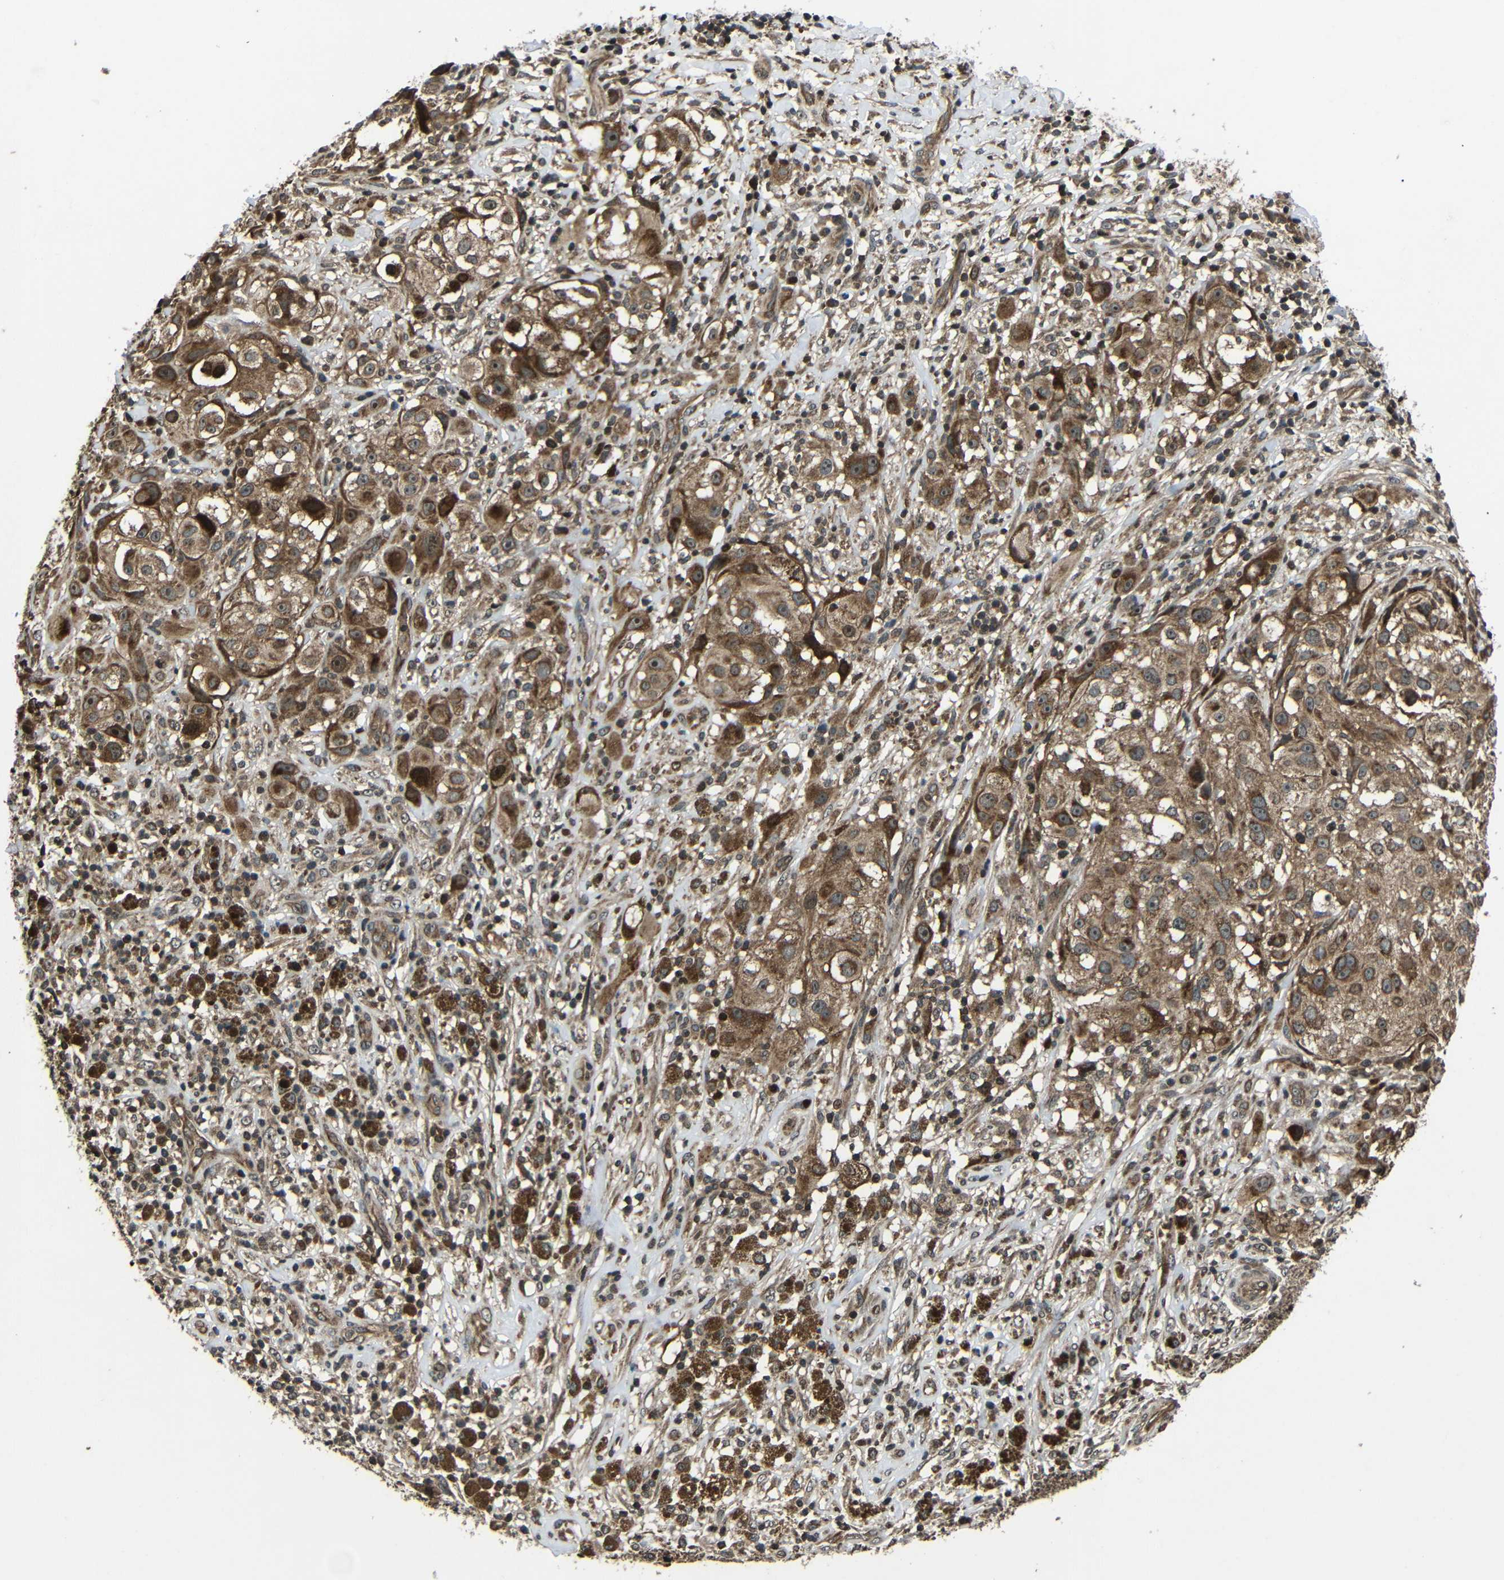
{"staining": {"intensity": "moderate", "quantity": ">75%", "location": "cytoplasmic/membranous,nuclear"}, "tissue": "melanoma", "cell_type": "Tumor cells", "image_type": "cancer", "snomed": [{"axis": "morphology", "description": "Necrosis, NOS"}, {"axis": "morphology", "description": "Malignant melanoma, NOS"}, {"axis": "topography", "description": "Skin"}], "caption": "Approximately >75% of tumor cells in human melanoma reveal moderate cytoplasmic/membranous and nuclear protein staining as visualized by brown immunohistochemical staining.", "gene": "PLK2", "patient": {"sex": "female", "age": 87}}